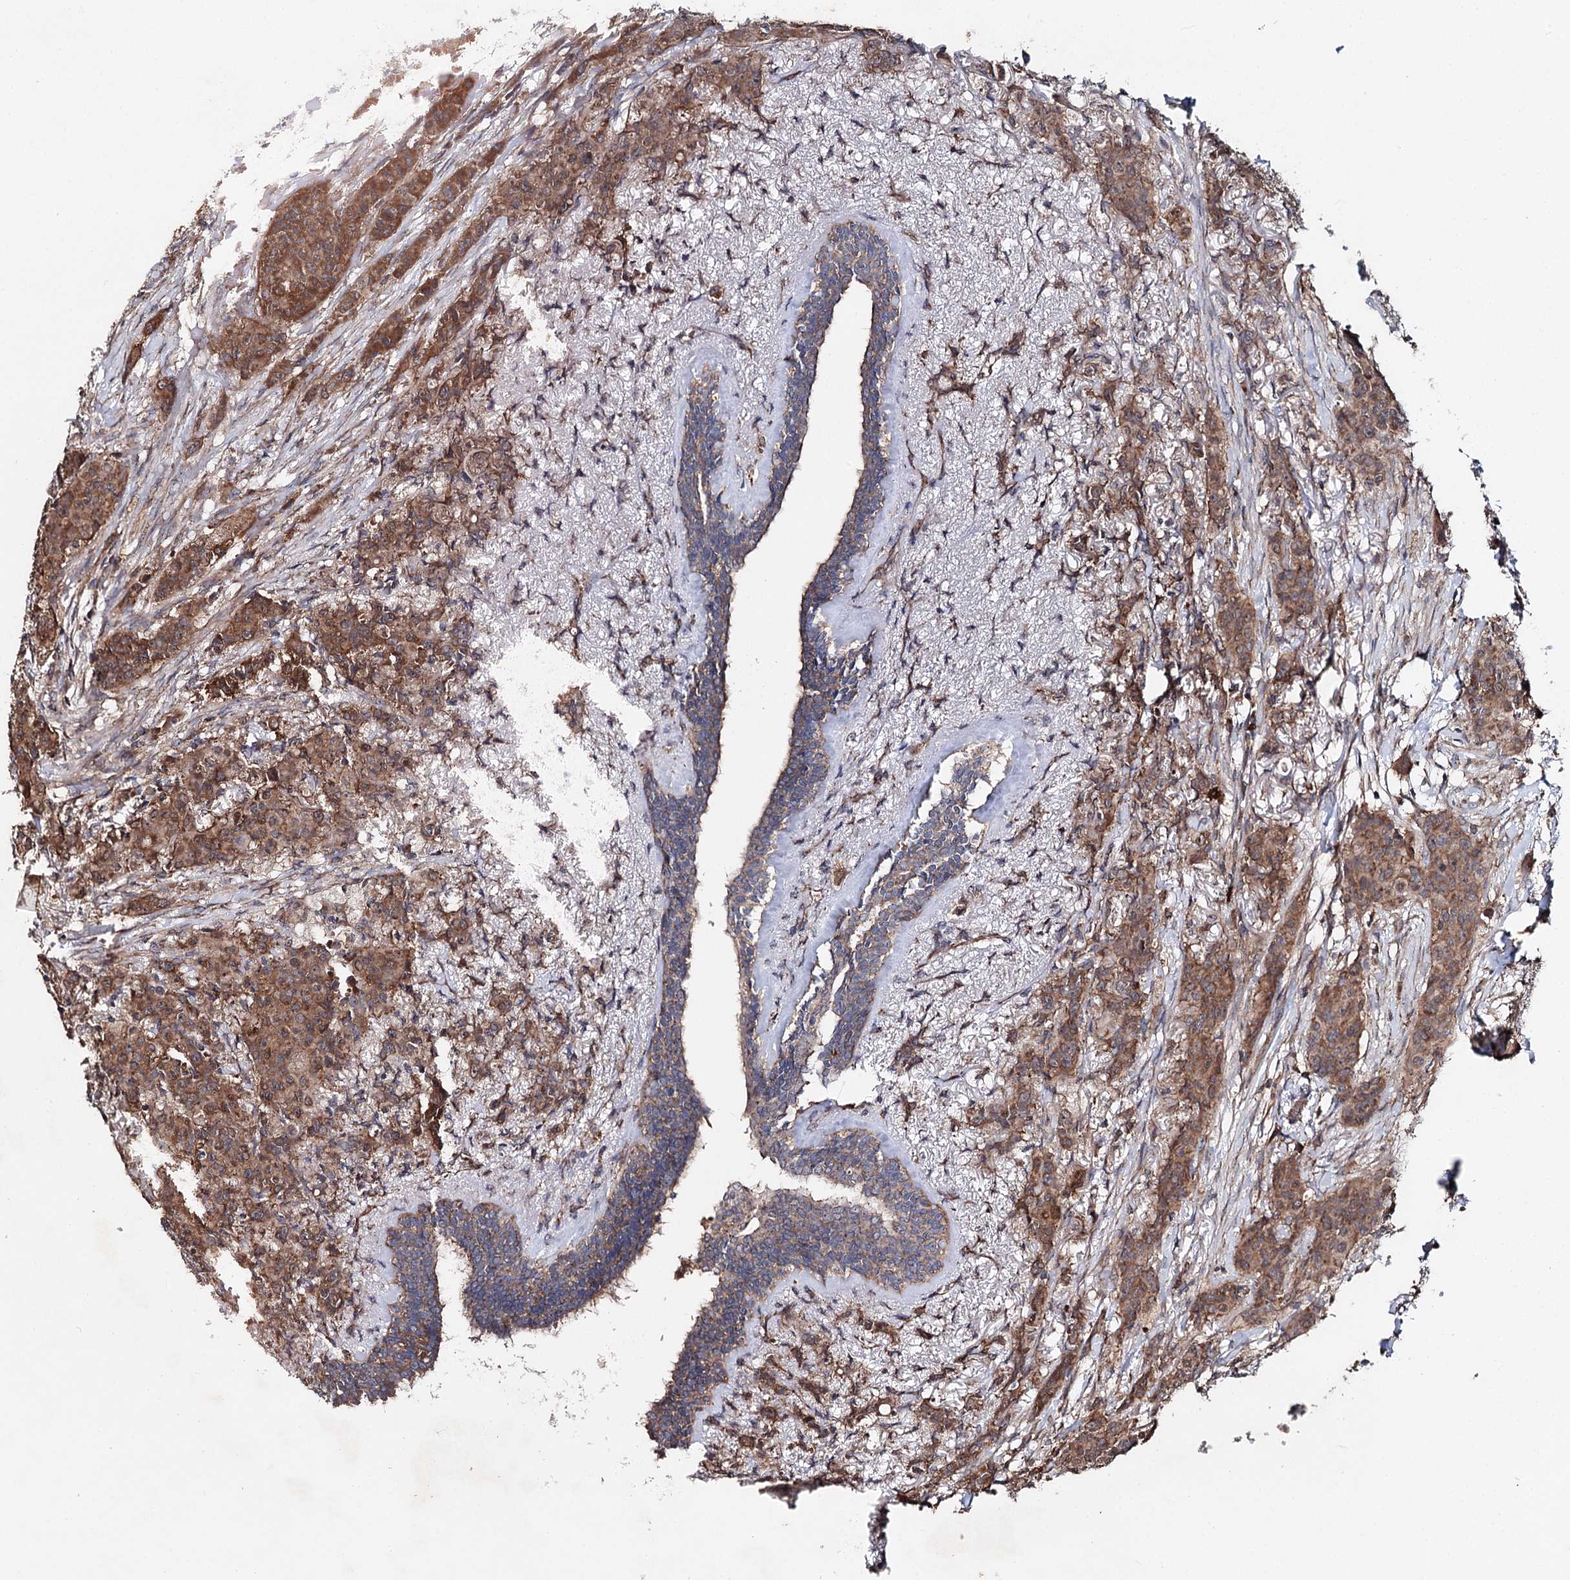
{"staining": {"intensity": "moderate", "quantity": ">75%", "location": "cytoplasmic/membranous"}, "tissue": "breast cancer", "cell_type": "Tumor cells", "image_type": "cancer", "snomed": [{"axis": "morphology", "description": "Duct carcinoma"}, {"axis": "topography", "description": "Breast"}], "caption": "Moderate cytoplasmic/membranous protein expression is seen in approximately >75% of tumor cells in breast intraductal carcinoma.", "gene": "MINDY3", "patient": {"sex": "female", "age": 40}}